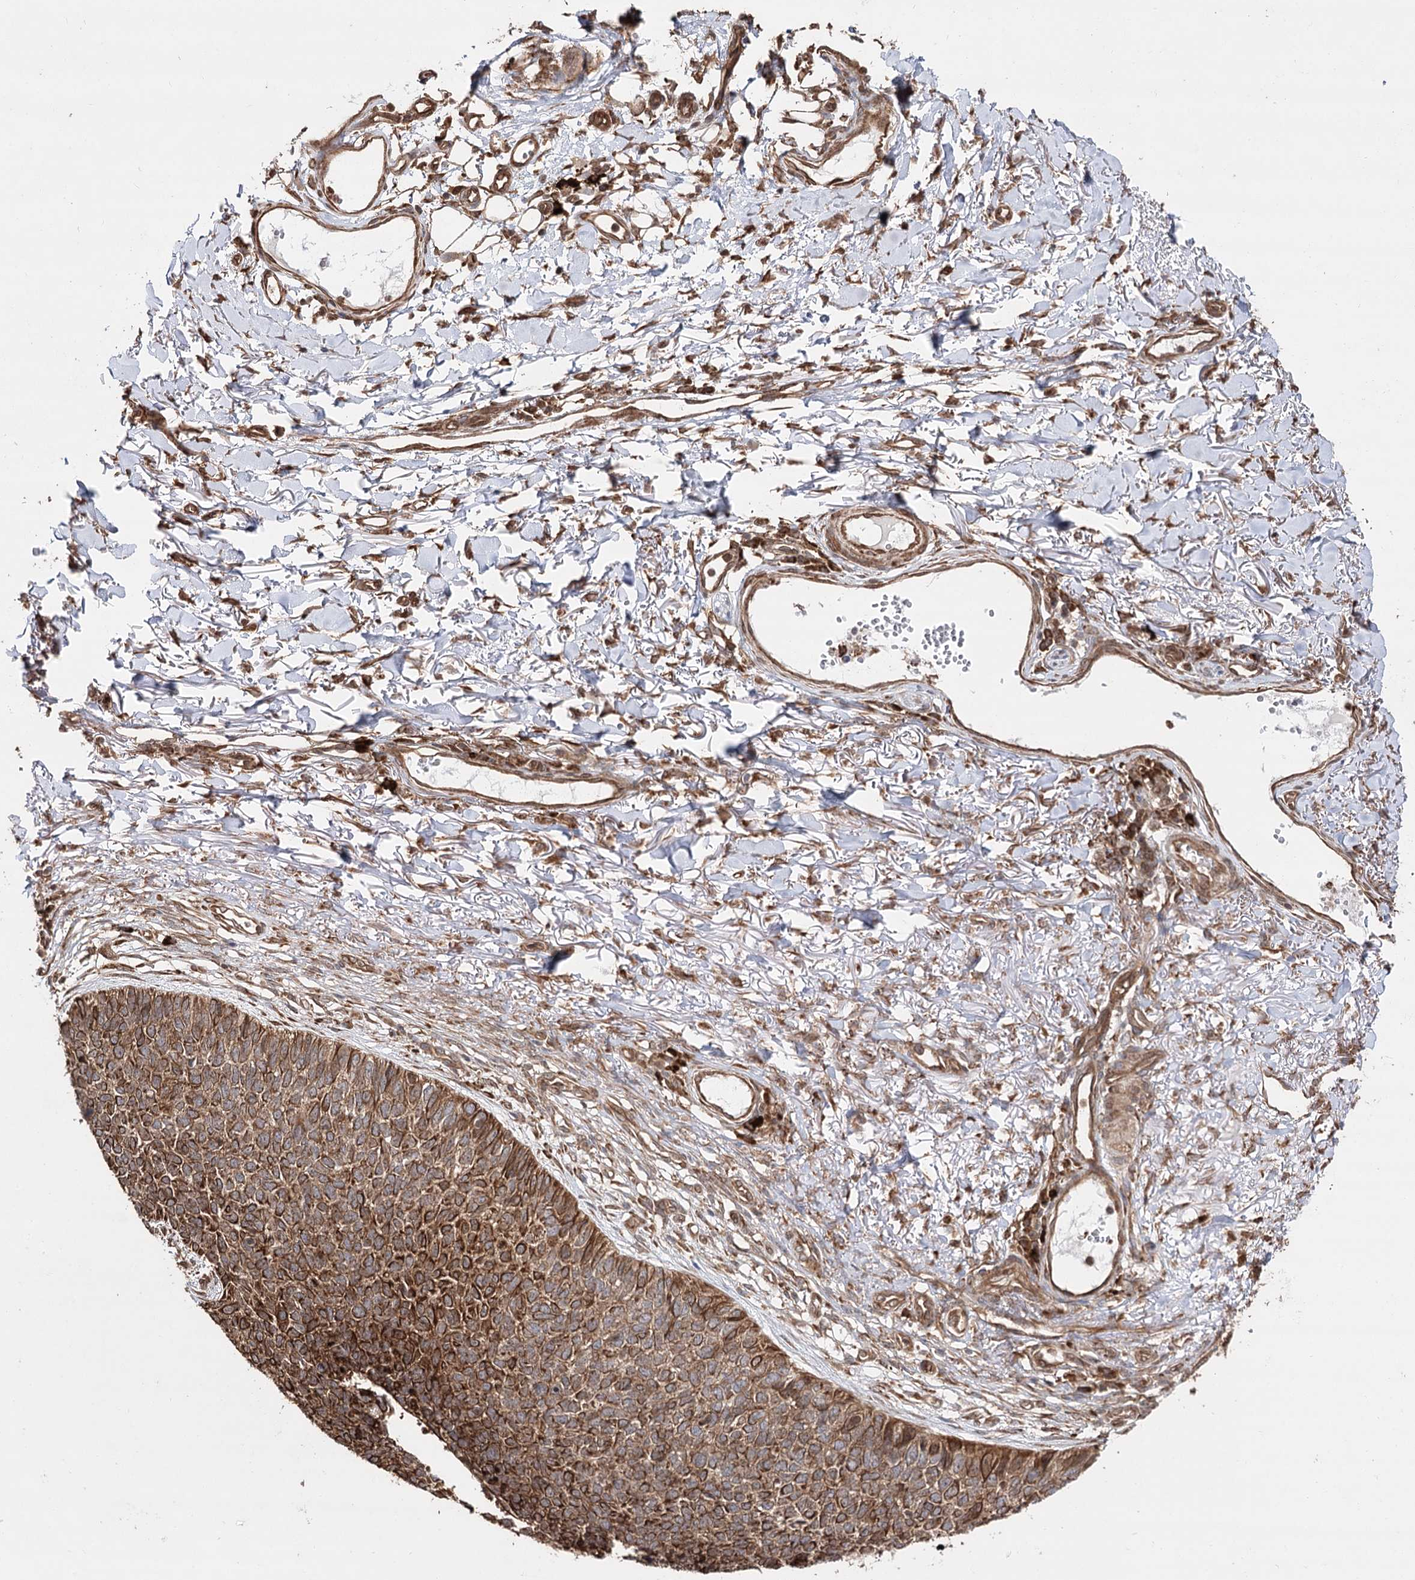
{"staining": {"intensity": "strong", "quantity": ">75%", "location": "cytoplasmic/membranous"}, "tissue": "skin cancer", "cell_type": "Tumor cells", "image_type": "cancer", "snomed": [{"axis": "morphology", "description": "Basal cell carcinoma"}, {"axis": "topography", "description": "Skin"}], "caption": "Human skin cancer (basal cell carcinoma) stained with a protein marker reveals strong staining in tumor cells.", "gene": "DNAJB14", "patient": {"sex": "female", "age": 84}}